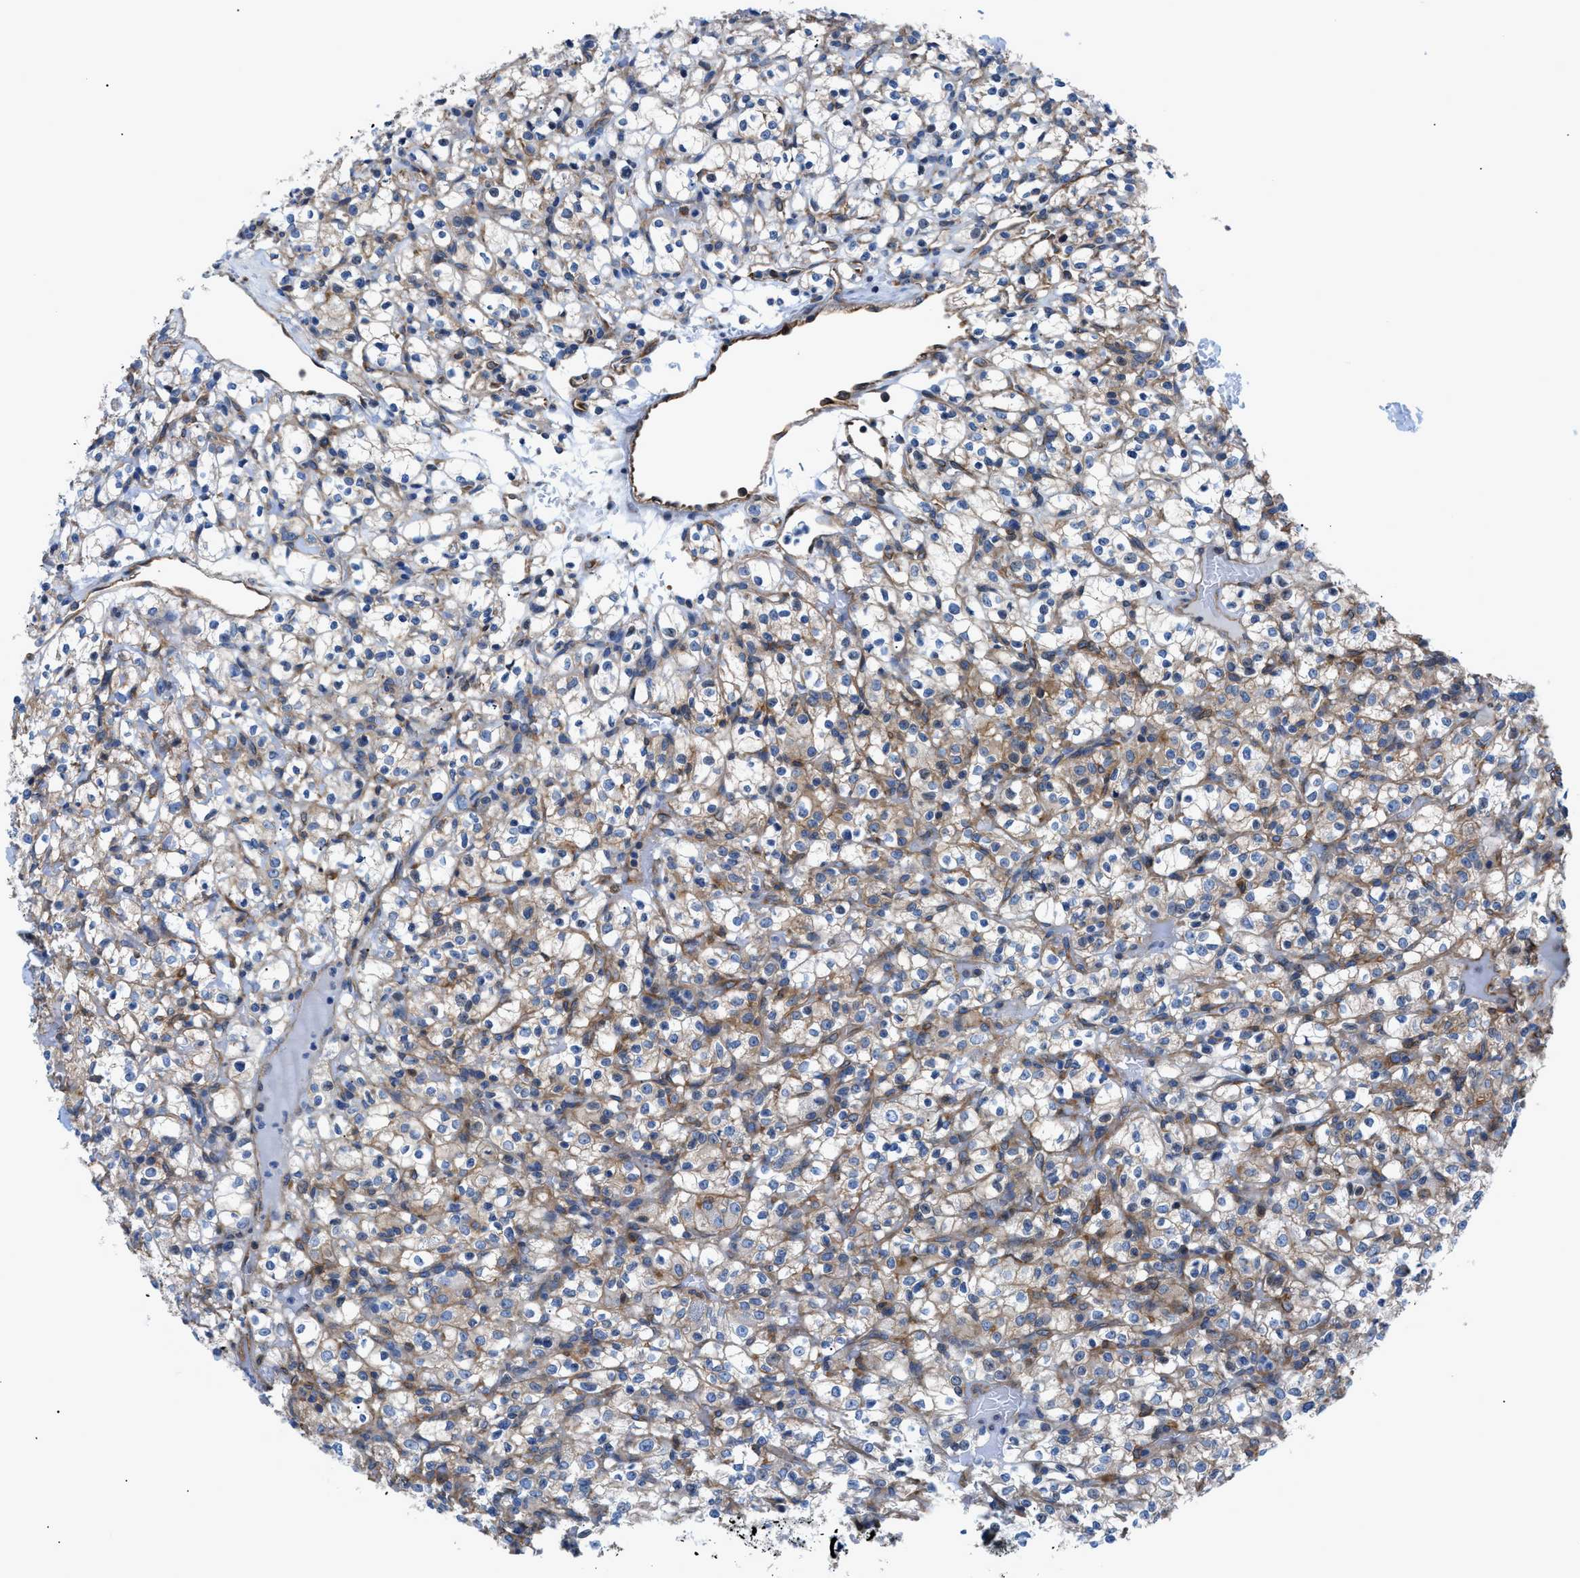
{"staining": {"intensity": "weak", "quantity": "25%-75%", "location": "cytoplasmic/membranous"}, "tissue": "renal cancer", "cell_type": "Tumor cells", "image_type": "cancer", "snomed": [{"axis": "morphology", "description": "Normal tissue, NOS"}, {"axis": "morphology", "description": "Adenocarcinoma, NOS"}, {"axis": "topography", "description": "Kidney"}], "caption": "Approximately 25%-75% of tumor cells in human renal adenocarcinoma exhibit weak cytoplasmic/membranous protein expression as visualized by brown immunohistochemical staining.", "gene": "DMAC1", "patient": {"sex": "female", "age": 72}}